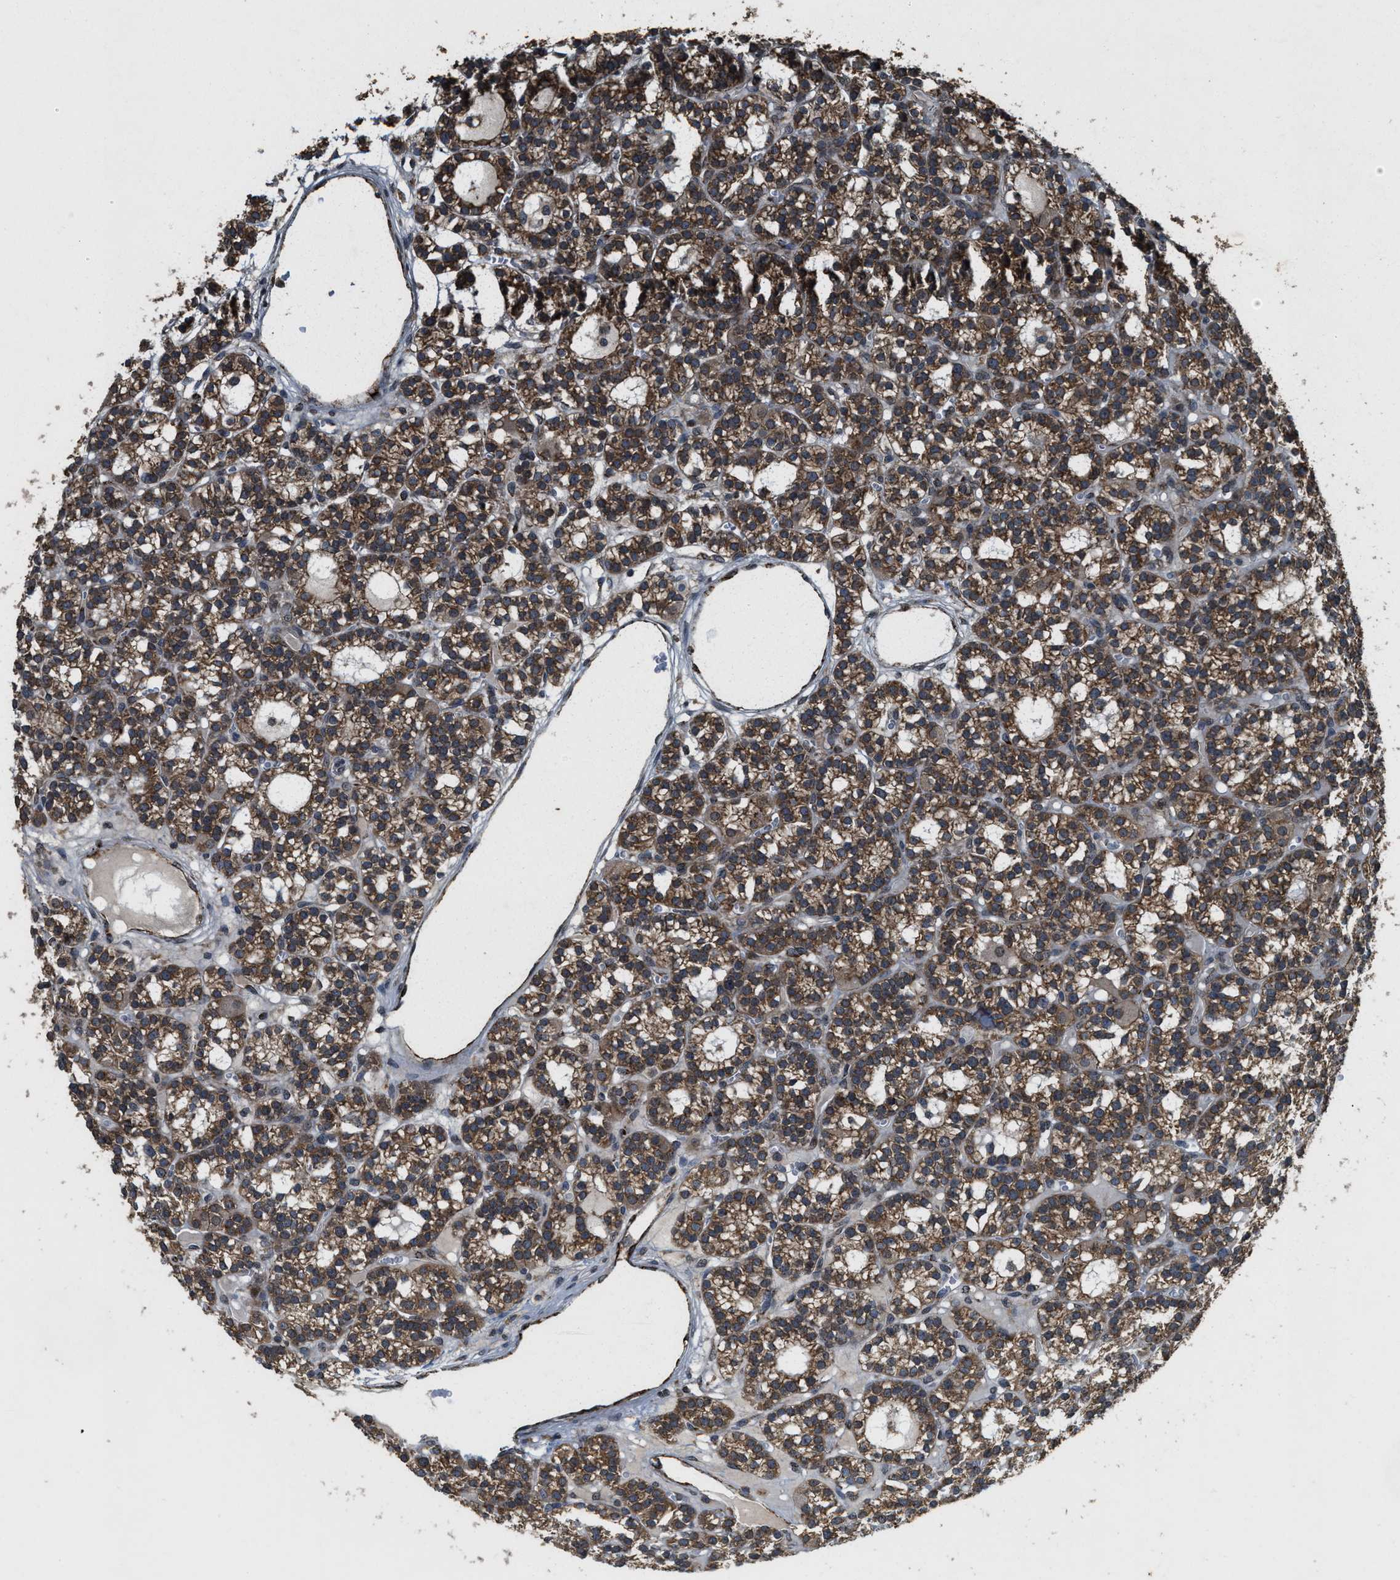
{"staining": {"intensity": "moderate", "quantity": ">75%", "location": "cytoplasmic/membranous"}, "tissue": "parathyroid gland", "cell_type": "Glandular cells", "image_type": "normal", "snomed": [{"axis": "morphology", "description": "Normal tissue, NOS"}, {"axis": "morphology", "description": "Adenoma, NOS"}, {"axis": "topography", "description": "Parathyroid gland"}], "caption": "Brown immunohistochemical staining in unremarkable parathyroid gland reveals moderate cytoplasmic/membranous staining in about >75% of glandular cells. (DAB IHC, brown staining for protein, blue staining for nuclei).", "gene": "ARHGEF5", "patient": {"sex": "female", "age": 58}}